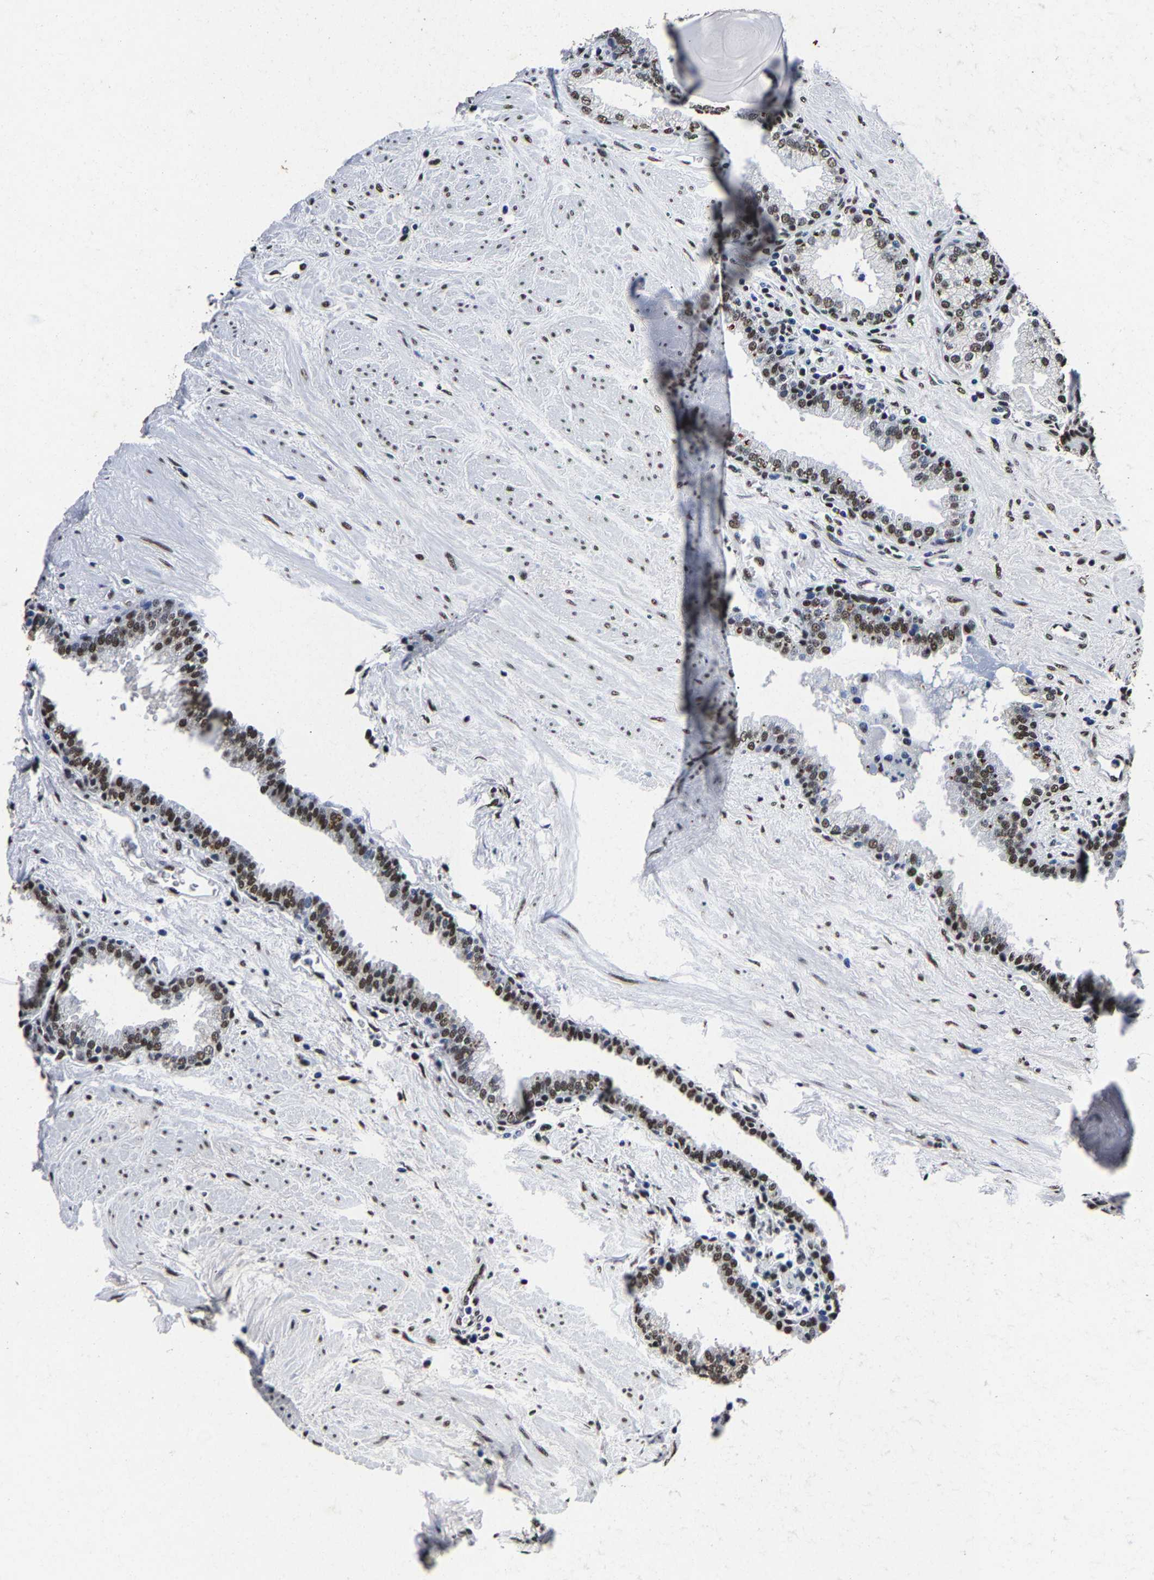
{"staining": {"intensity": "moderate", "quantity": ">75%", "location": "nuclear"}, "tissue": "prostate", "cell_type": "Glandular cells", "image_type": "normal", "snomed": [{"axis": "morphology", "description": "Normal tissue, NOS"}, {"axis": "topography", "description": "Prostate"}], "caption": "Prostate stained with DAB (3,3'-diaminobenzidine) immunohistochemistry (IHC) reveals medium levels of moderate nuclear expression in approximately >75% of glandular cells. The staining is performed using DAB brown chromogen to label protein expression. The nuclei are counter-stained blue using hematoxylin.", "gene": "RBM45", "patient": {"sex": "male", "age": 51}}